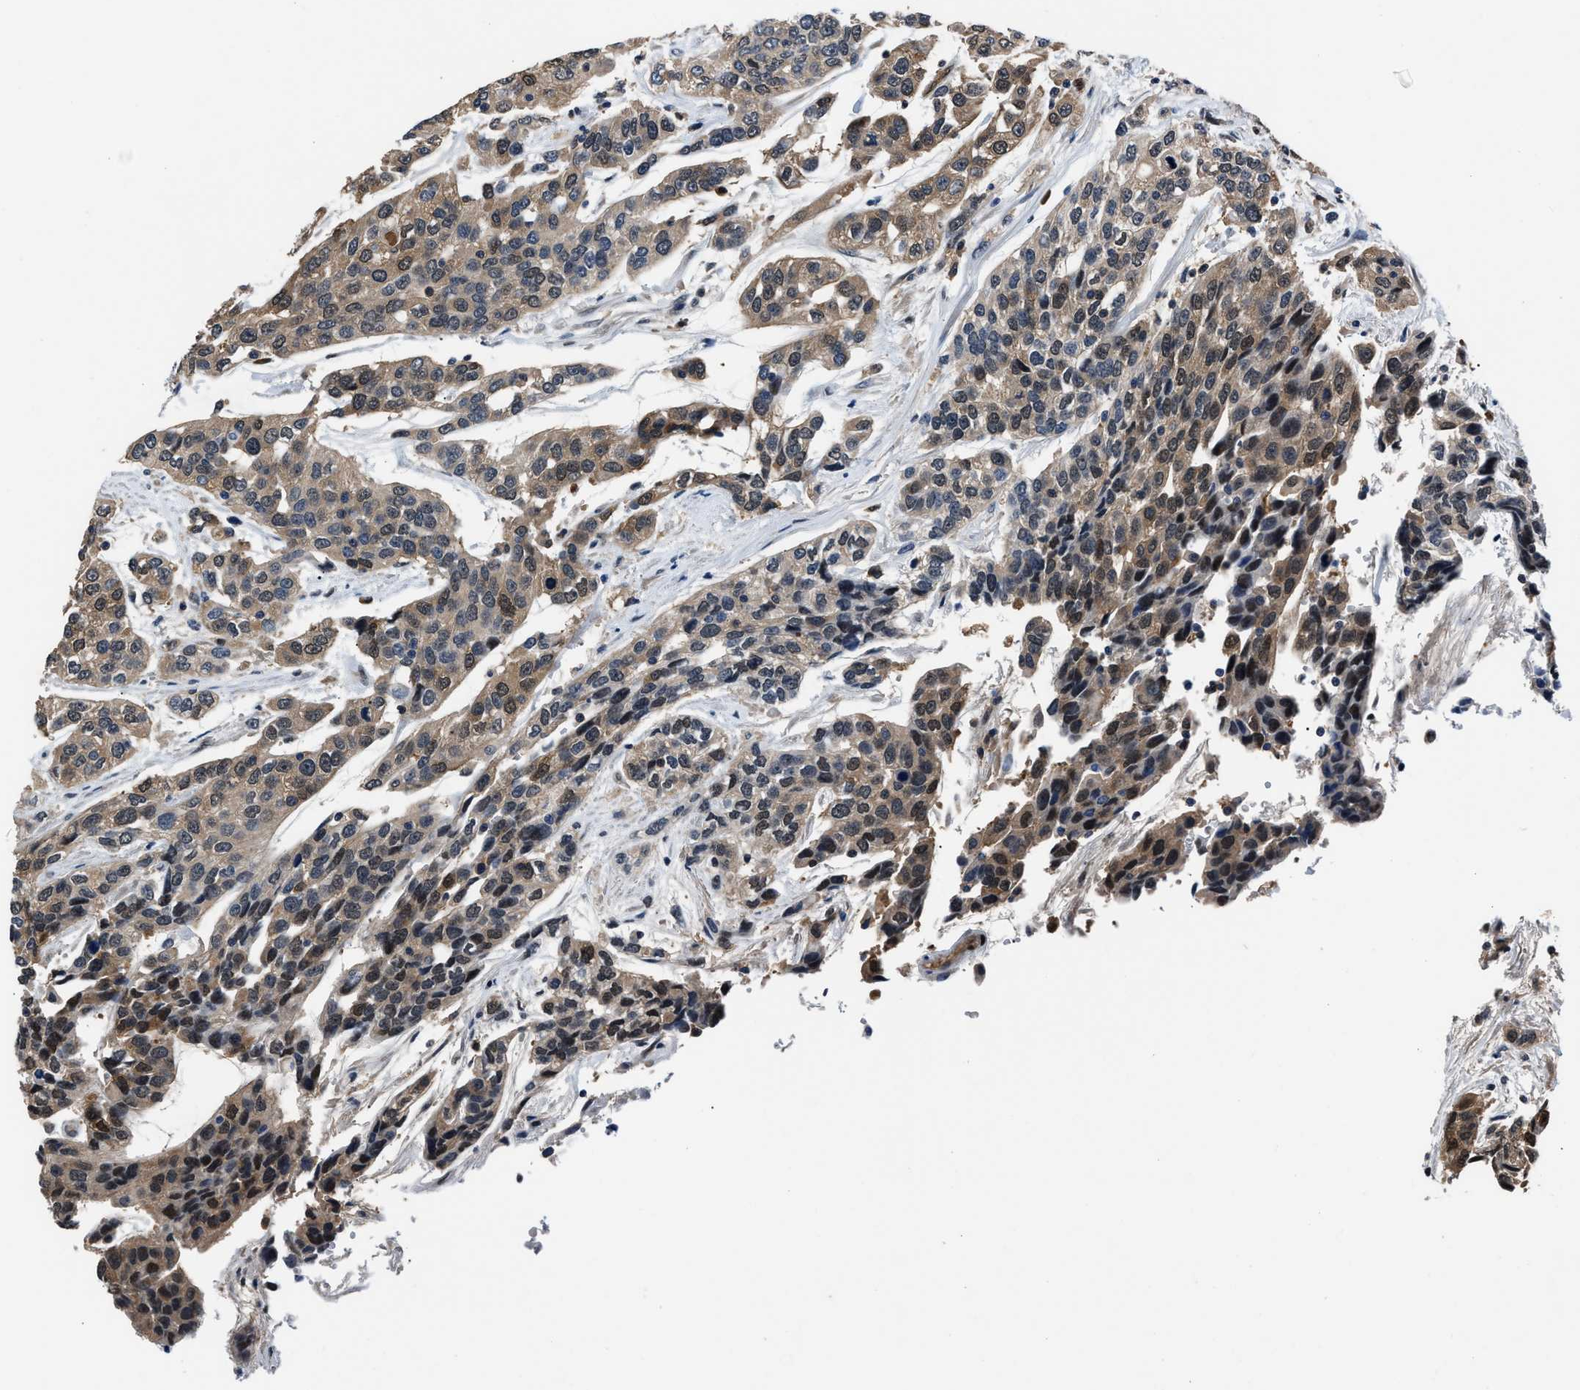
{"staining": {"intensity": "moderate", "quantity": "25%-75%", "location": "cytoplasmic/membranous,nuclear"}, "tissue": "urothelial cancer", "cell_type": "Tumor cells", "image_type": "cancer", "snomed": [{"axis": "morphology", "description": "Urothelial carcinoma, High grade"}, {"axis": "topography", "description": "Urinary bladder"}], "caption": "Immunohistochemistry staining of high-grade urothelial carcinoma, which reveals medium levels of moderate cytoplasmic/membranous and nuclear positivity in approximately 25%-75% of tumor cells indicating moderate cytoplasmic/membranous and nuclear protein positivity. The staining was performed using DAB (brown) for protein detection and nuclei were counterstained in hematoxylin (blue).", "gene": "PPA1", "patient": {"sex": "female", "age": 80}}